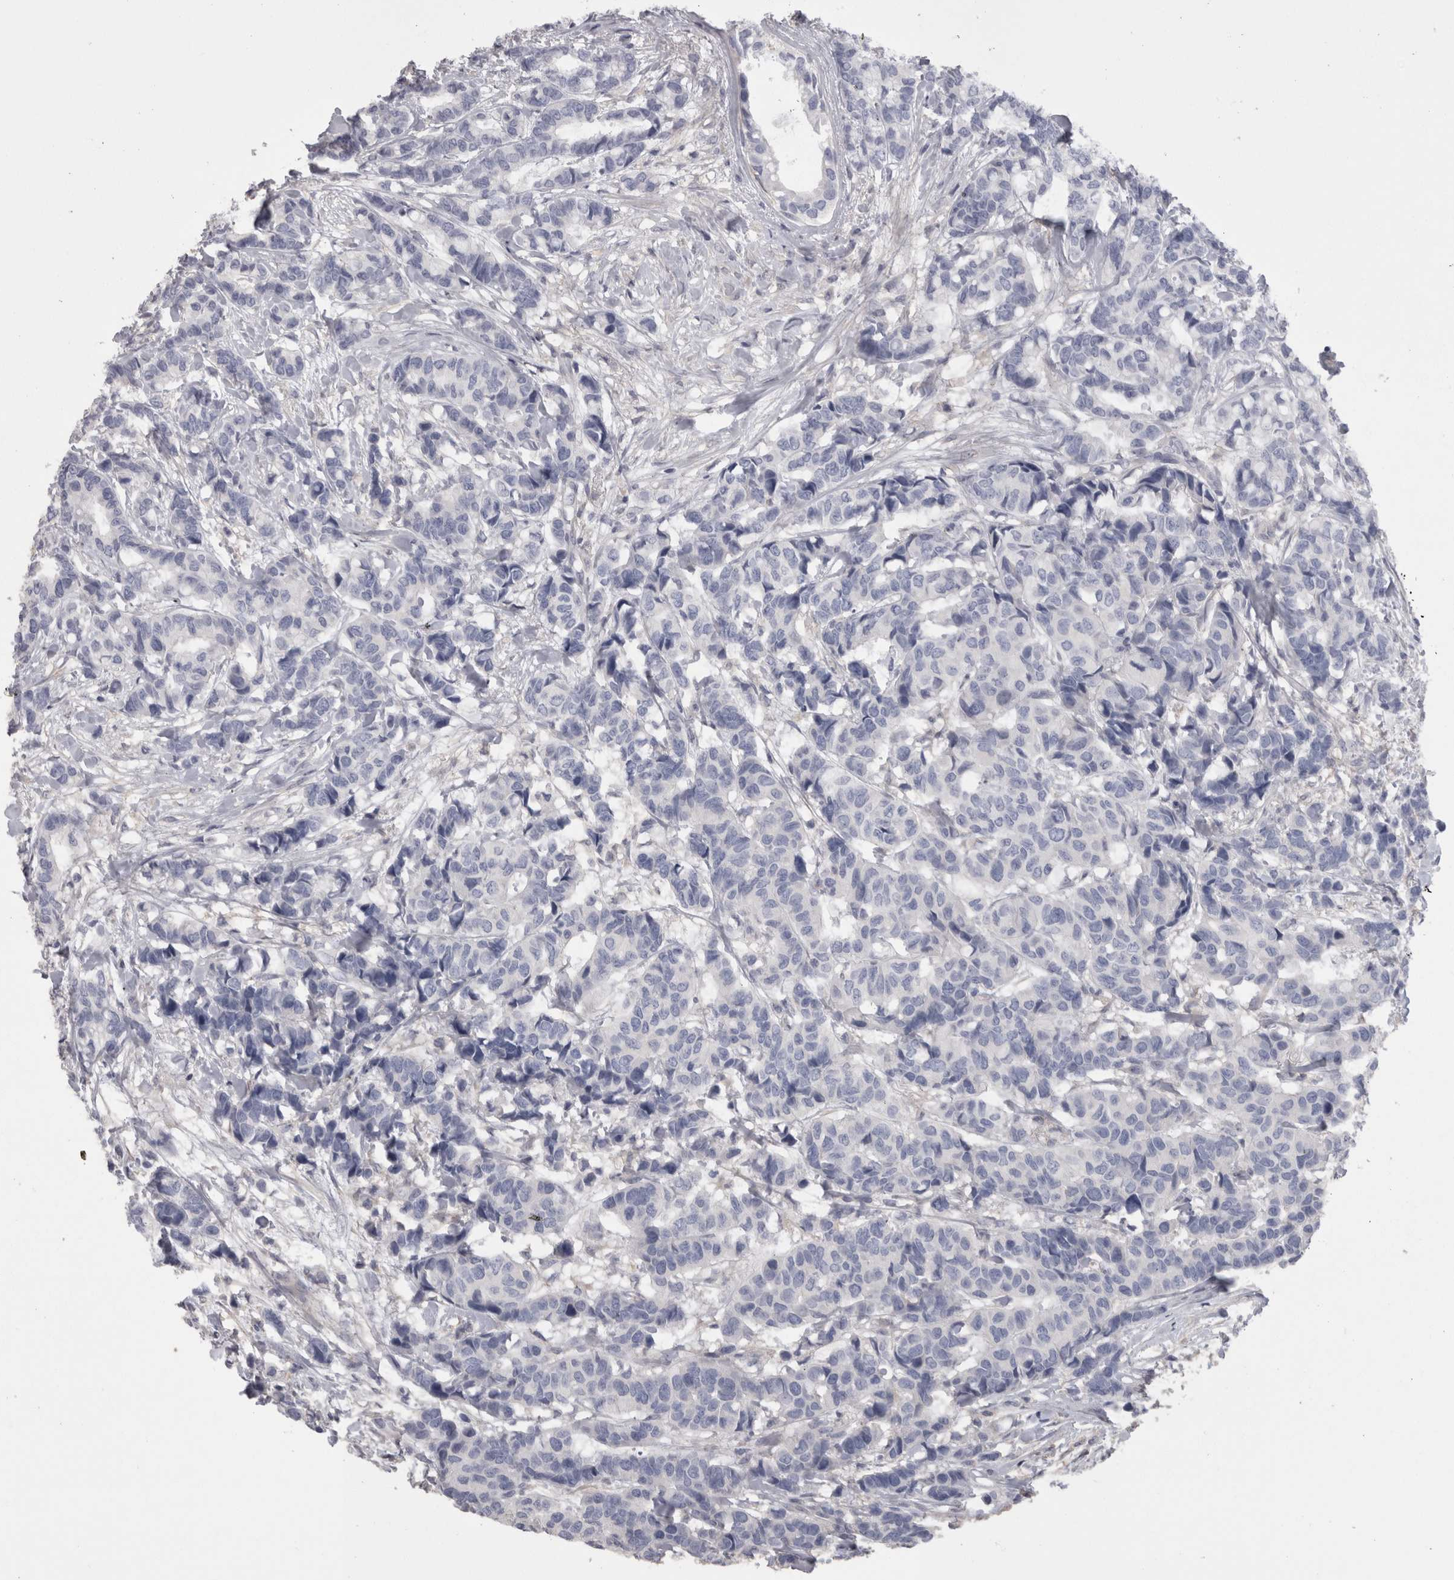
{"staining": {"intensity": "negative", "quantity": "none", "location": "none"}, "tissue": "breast cancer", "cell_type": "Tumor cells", "image_type": "cancer", "snomed": [{"axis": "morphology", "description": "Duct carcinoma"}, {"axis": "topography", "description": "Breast"}], "caption": "A high-resolution image shows immunohistochemistry (IHC) staining of invasive ductal carcinoma (breast), which exhibits no significant expression in tumor cells.", "gene": "CAMK2D", "patient": {"sex": "female", "age": 87}}